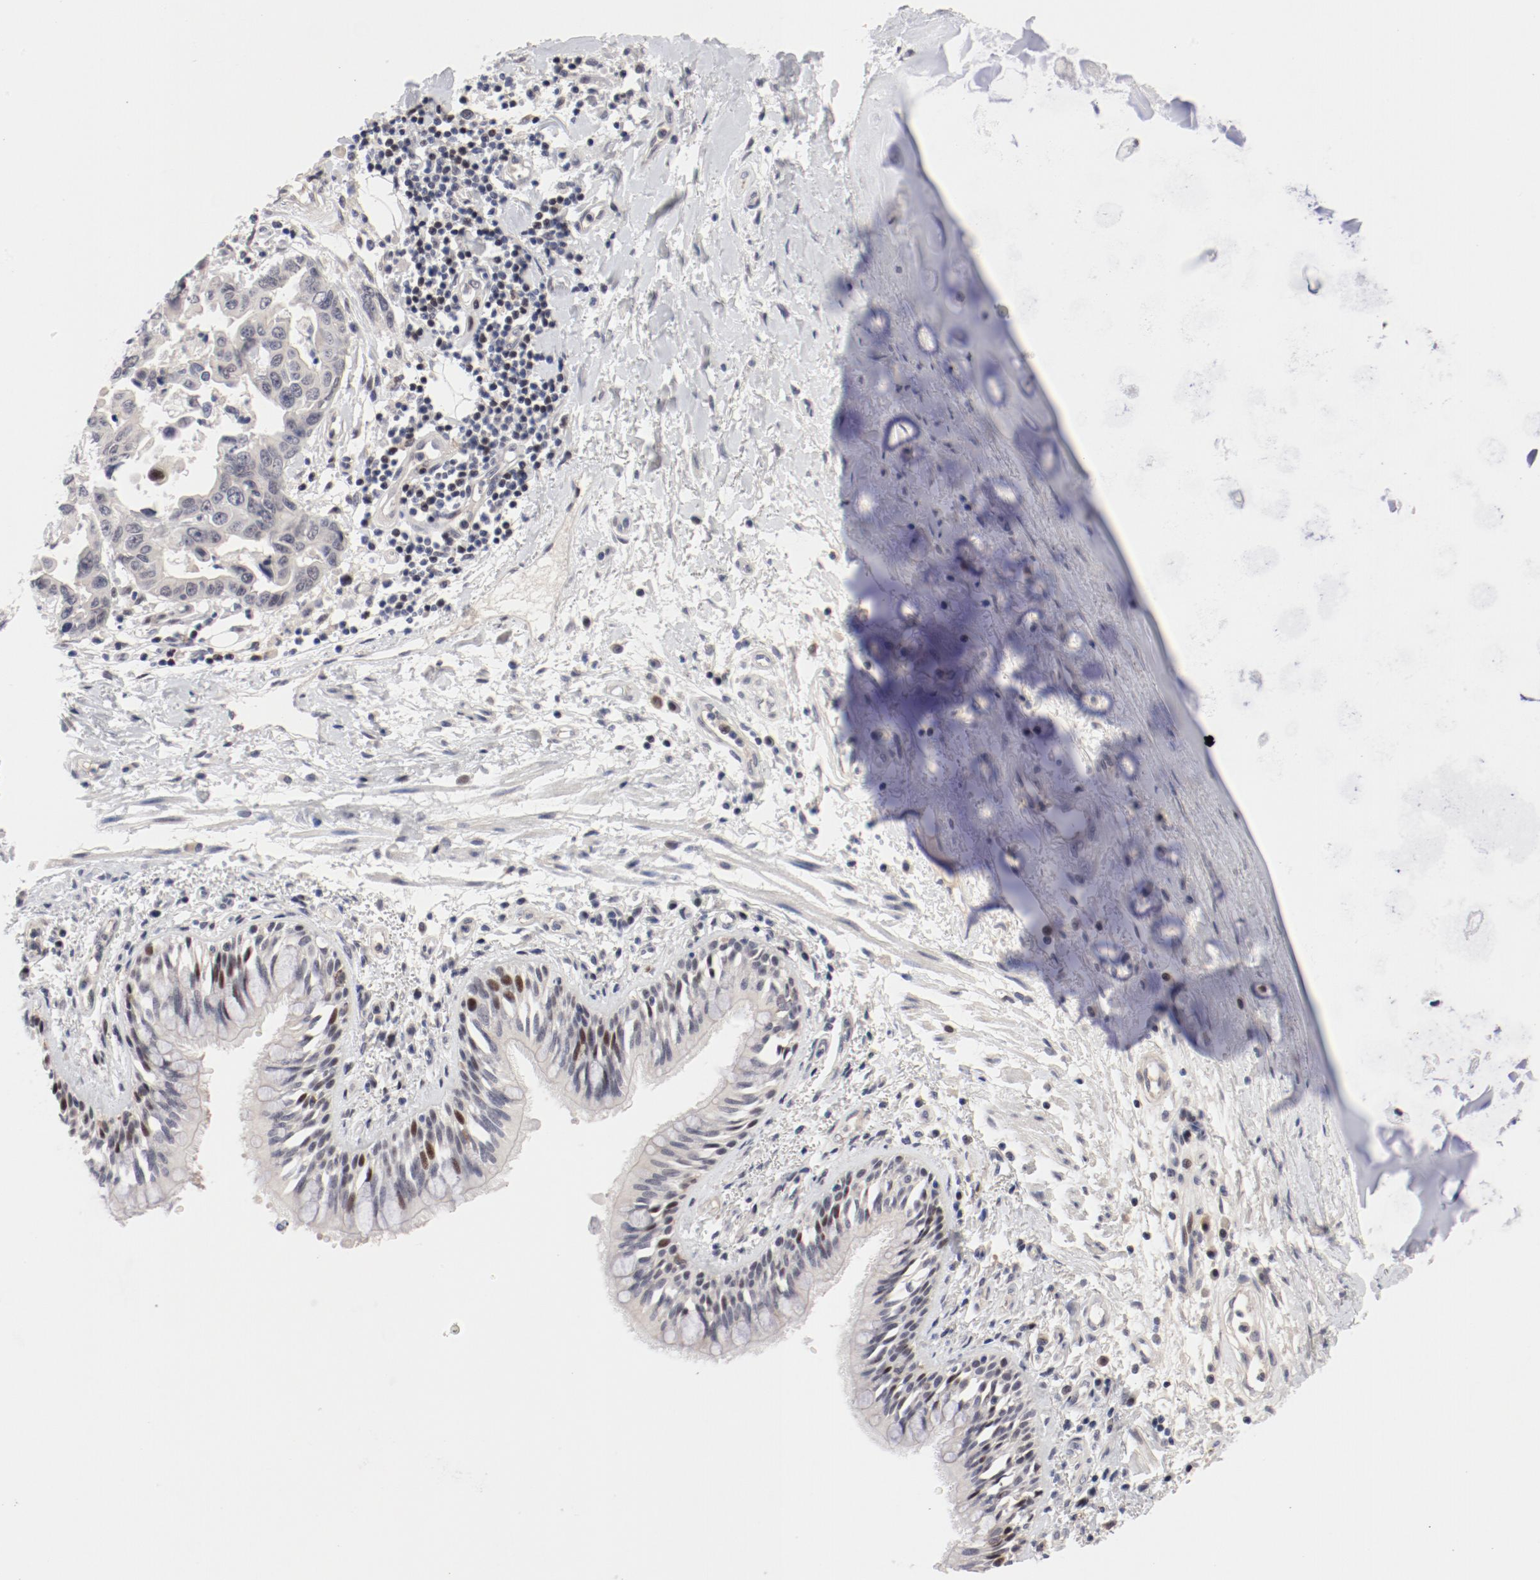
{"staining": {"intensity": "negative", "quantity": "none", "location": "none"}, "tissue": "lung cancer", "cell_type": "Tumor cells", "image_type": "cancer", "snomed": [{"axis": "morphology", "description": "Adenocarcinoma, NOS"}, {"axis": "topography", "description": "Lymph node"}, {"axis": "topography", "description": "Lung"}], "caption": "This is a micrograph of immunohistochemistry staining of lung cancer (adenocarcinoma), which shows no positivity in tumor cells. Brightfield microscopy of IHC stained with DAB (3,3'-diaminobenzidine) (brown) and hematoxylin (blue), captured at high magnification.", "gene": "FSCB", "patient": {"sex": "male", "age": 64}}